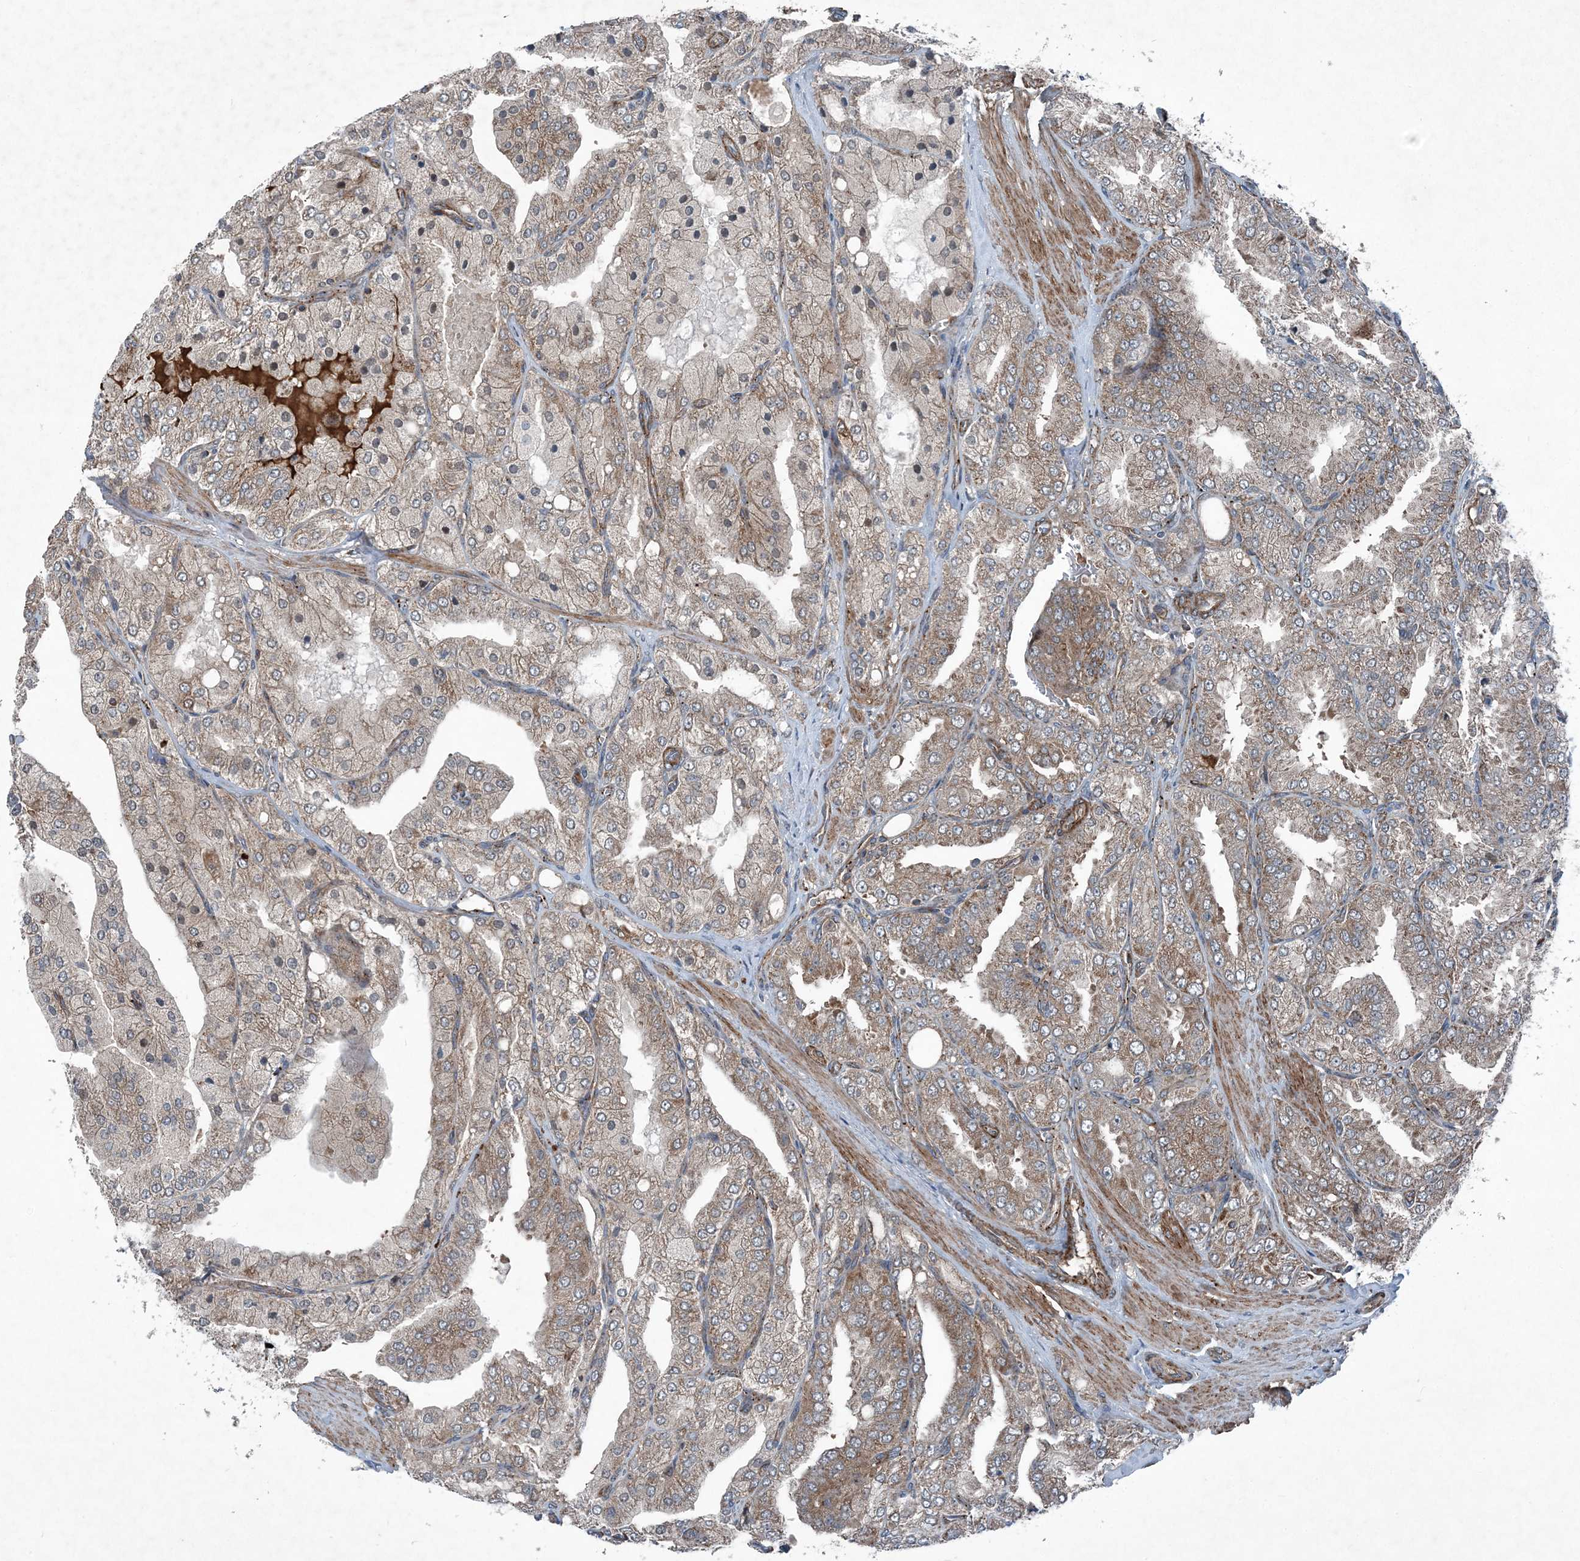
{"staining": {"intensity": "weak", "quantity": ">75%", "location": "cytoplasmic/membranous"}, "tissue": "prostate cancer", "cell_type": "Tumor cells", "image_type": "cancer", "snomed": [{"axis": "morphology", "description": "Adenocarcinoma, High grade"}, {"axis": "topography", "description": "Prostate"}], "caption": "An immunohistochemistry (IHC) image of tumor tissue is shown. Protein staining in brown highlights weak cytoplasmic/membranous positivity in adenocarcinoma (high-grade) (prostate) within tumor cells.", "gene": "NDUFA2", "patient": {"sex": "male", "age": 50}}